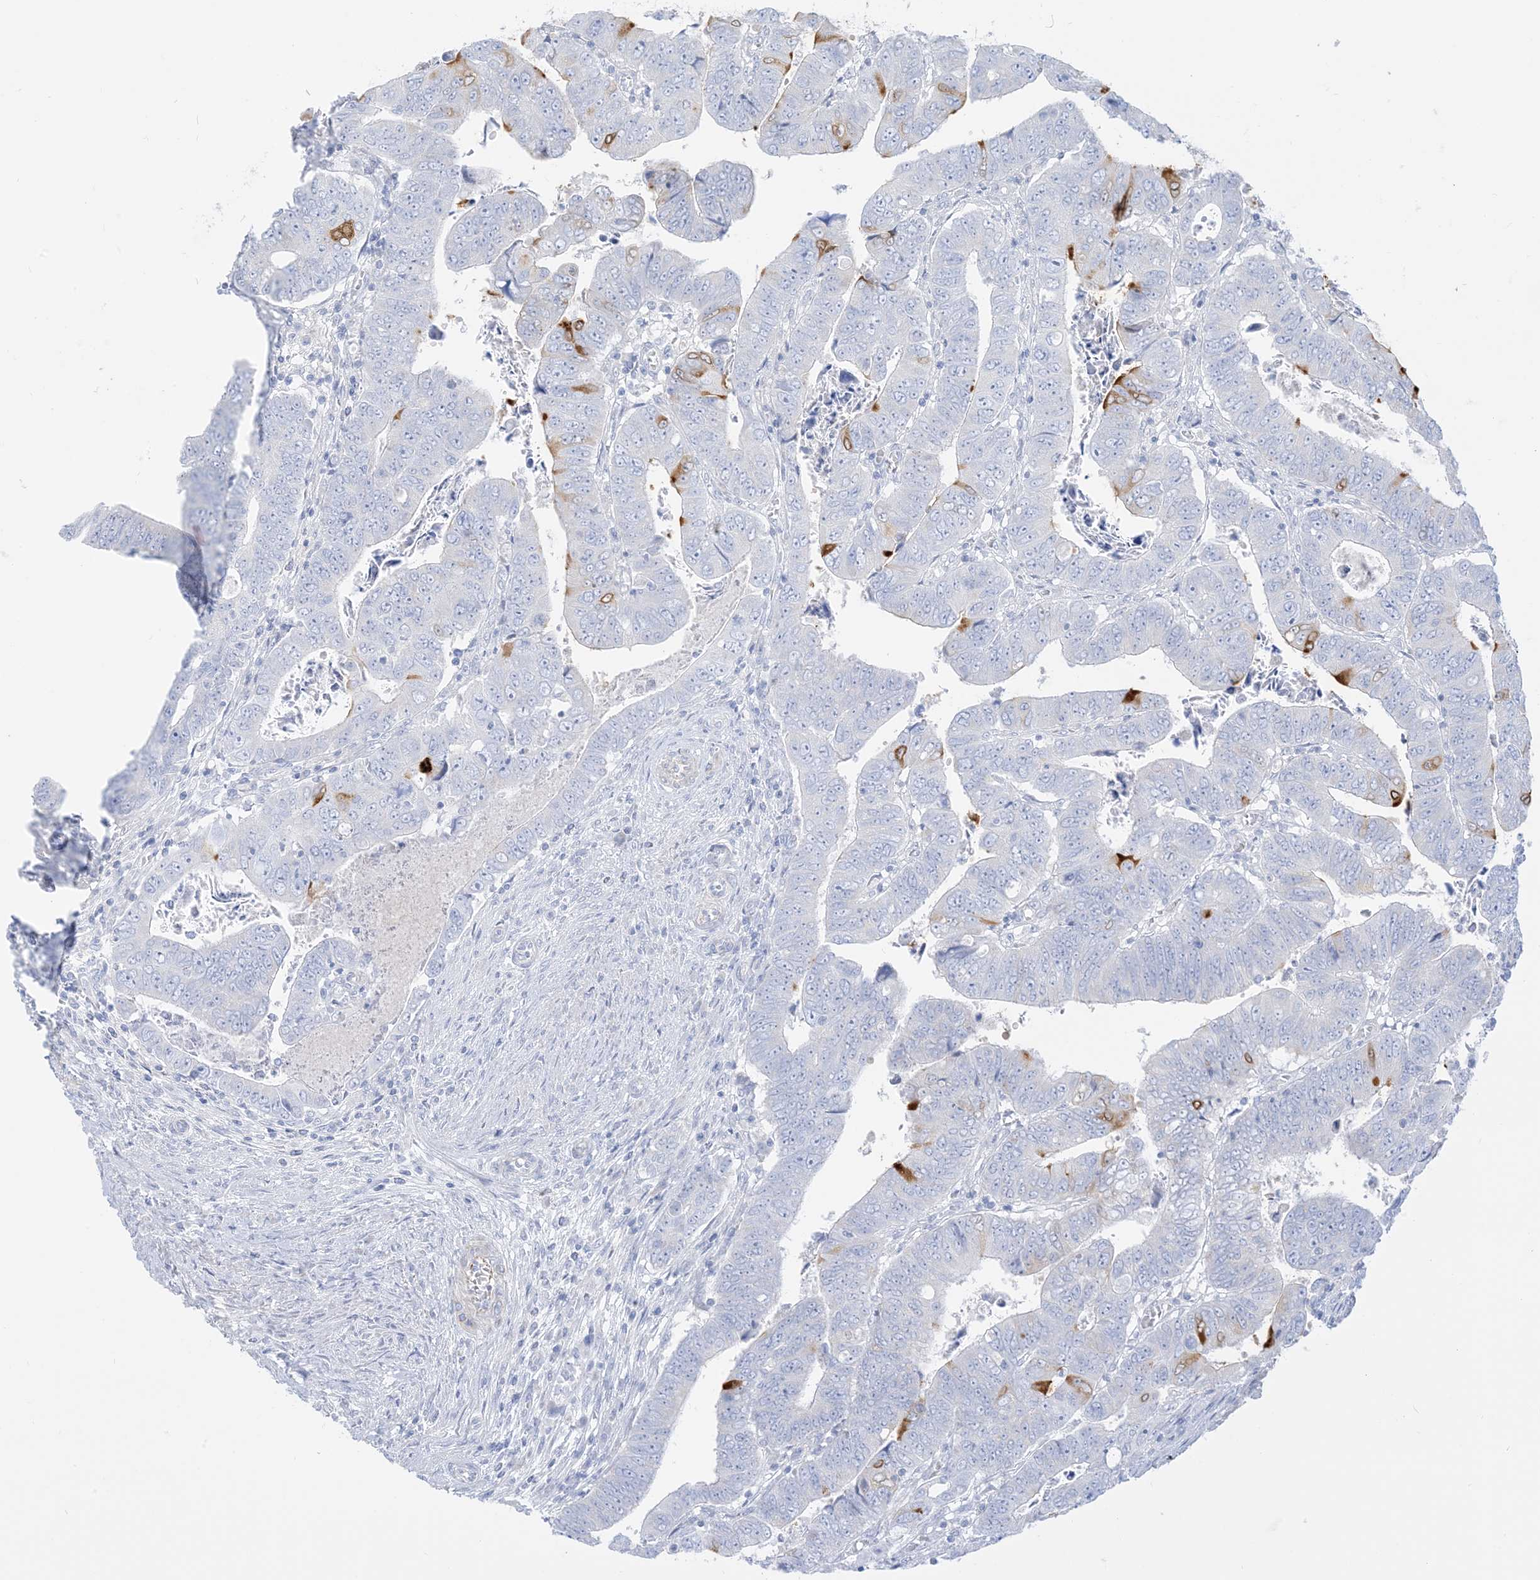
{"staining": {"intensity": "negative", "quantity": "none", "location": "none"}, "tissue": "colorectal cancer", "cell_type": "Tumor cells", "image_type": "cancer", "snomed": [{"axis": "morphology", "description": "Normal tissue, NOS"}, {"axis": "morphology", "description": "Adenocarcinoma, NOS"}, {"axis": "topography", "description": "Rectum"}], "caption": "High power microscopy micrograph of an IHC micrograph of colorectal cancer, revealing no significant staining in tumor cells. (DAB IHC visualized using brightfield microscopy, high magnification).", "gene": "SLC26A3", "patient": {"sex": "female", "age": 65}}